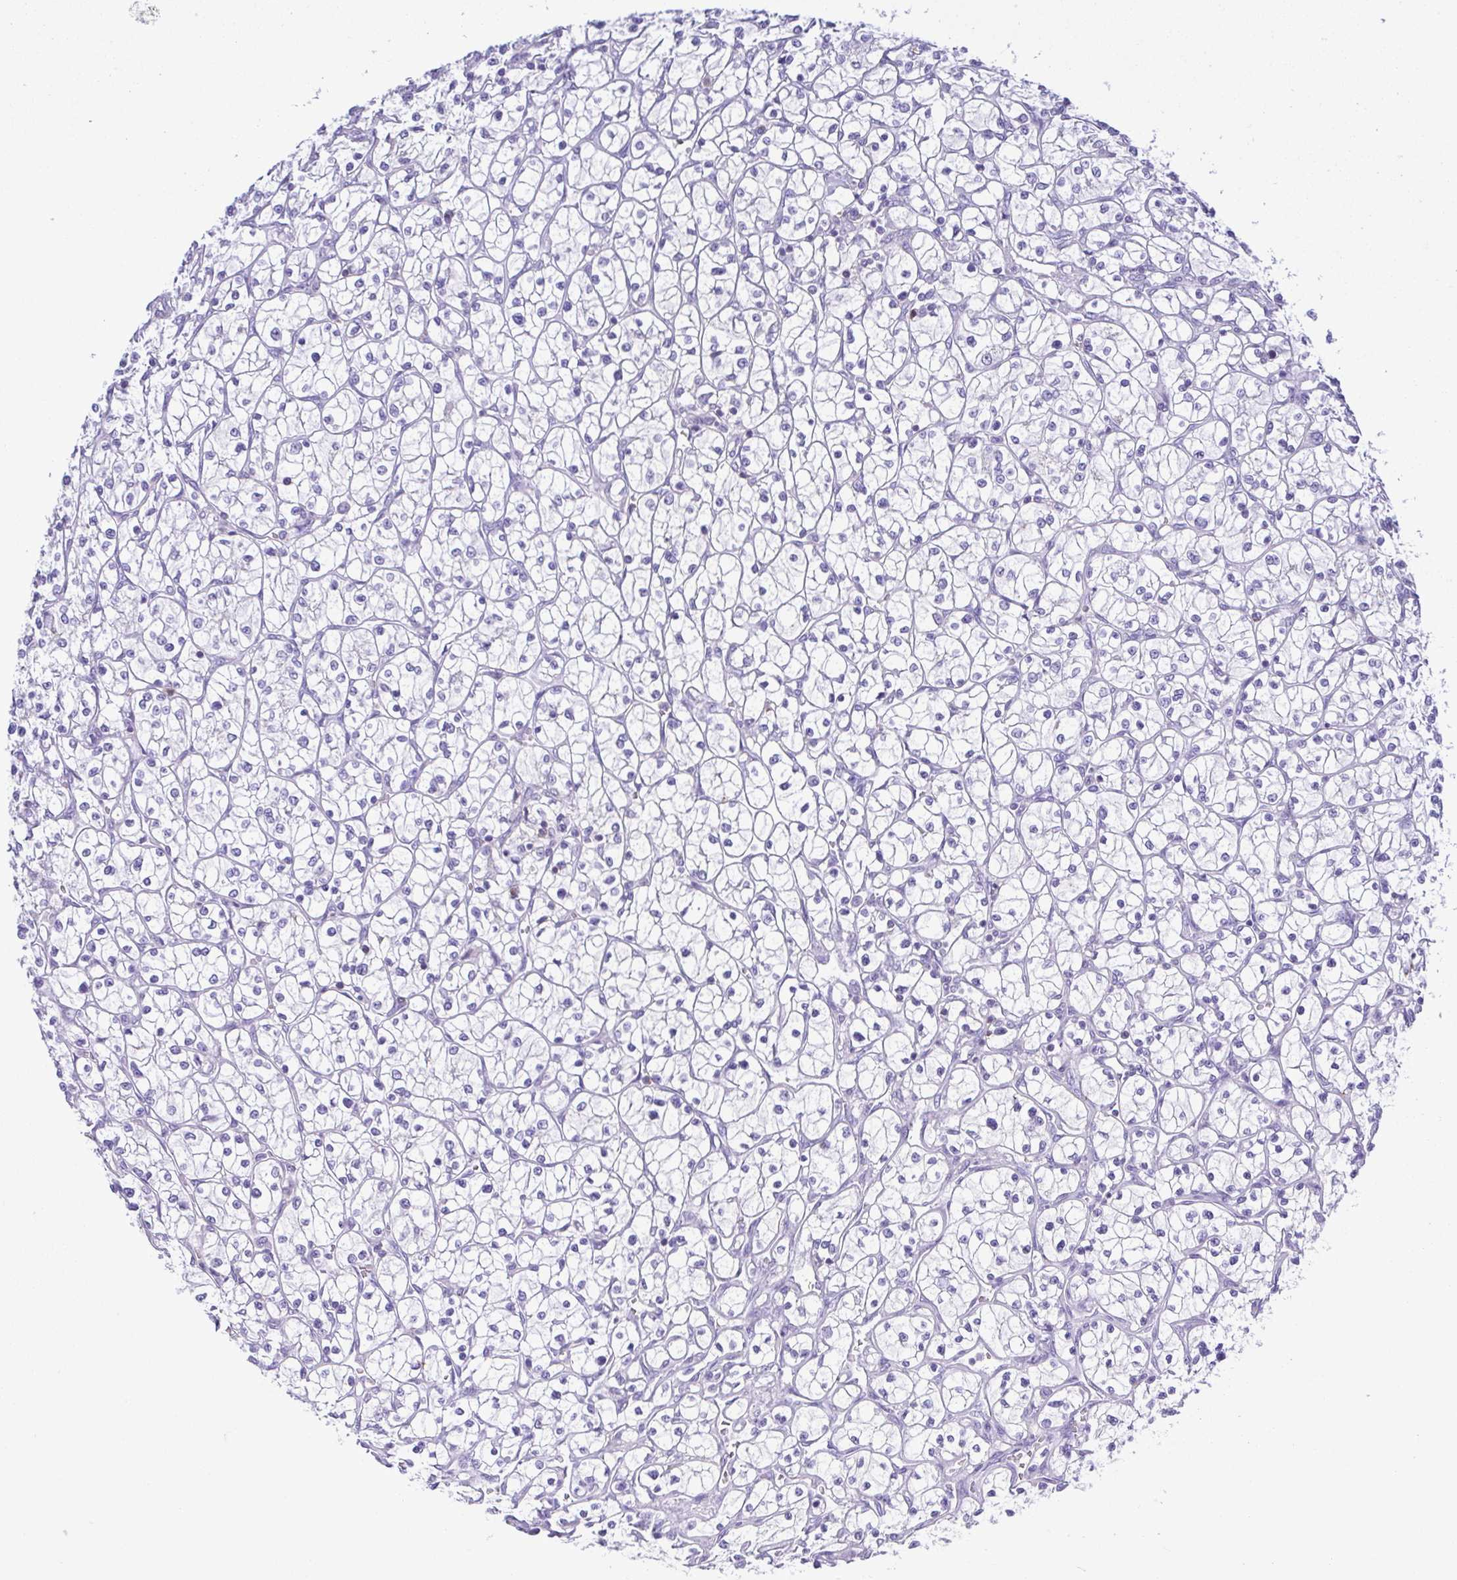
{"staining": {"intensity": "negative", "quantity": "none", "location": "none"}, "tissue": "renal cancer", "cell_type": "Tumor cells", "image_type": "cancer", "snomed": [{"axis": "morphology", "description": "Adenocarcinoma, NOS"}, {"axis": "topography", "description": "Kidney"}], "caption": "There is no significant staining in tumor cells of renal adenocarcinoma.", "gene": "PGLYRP1", "patient": {"sex": "female", "age": 64}}